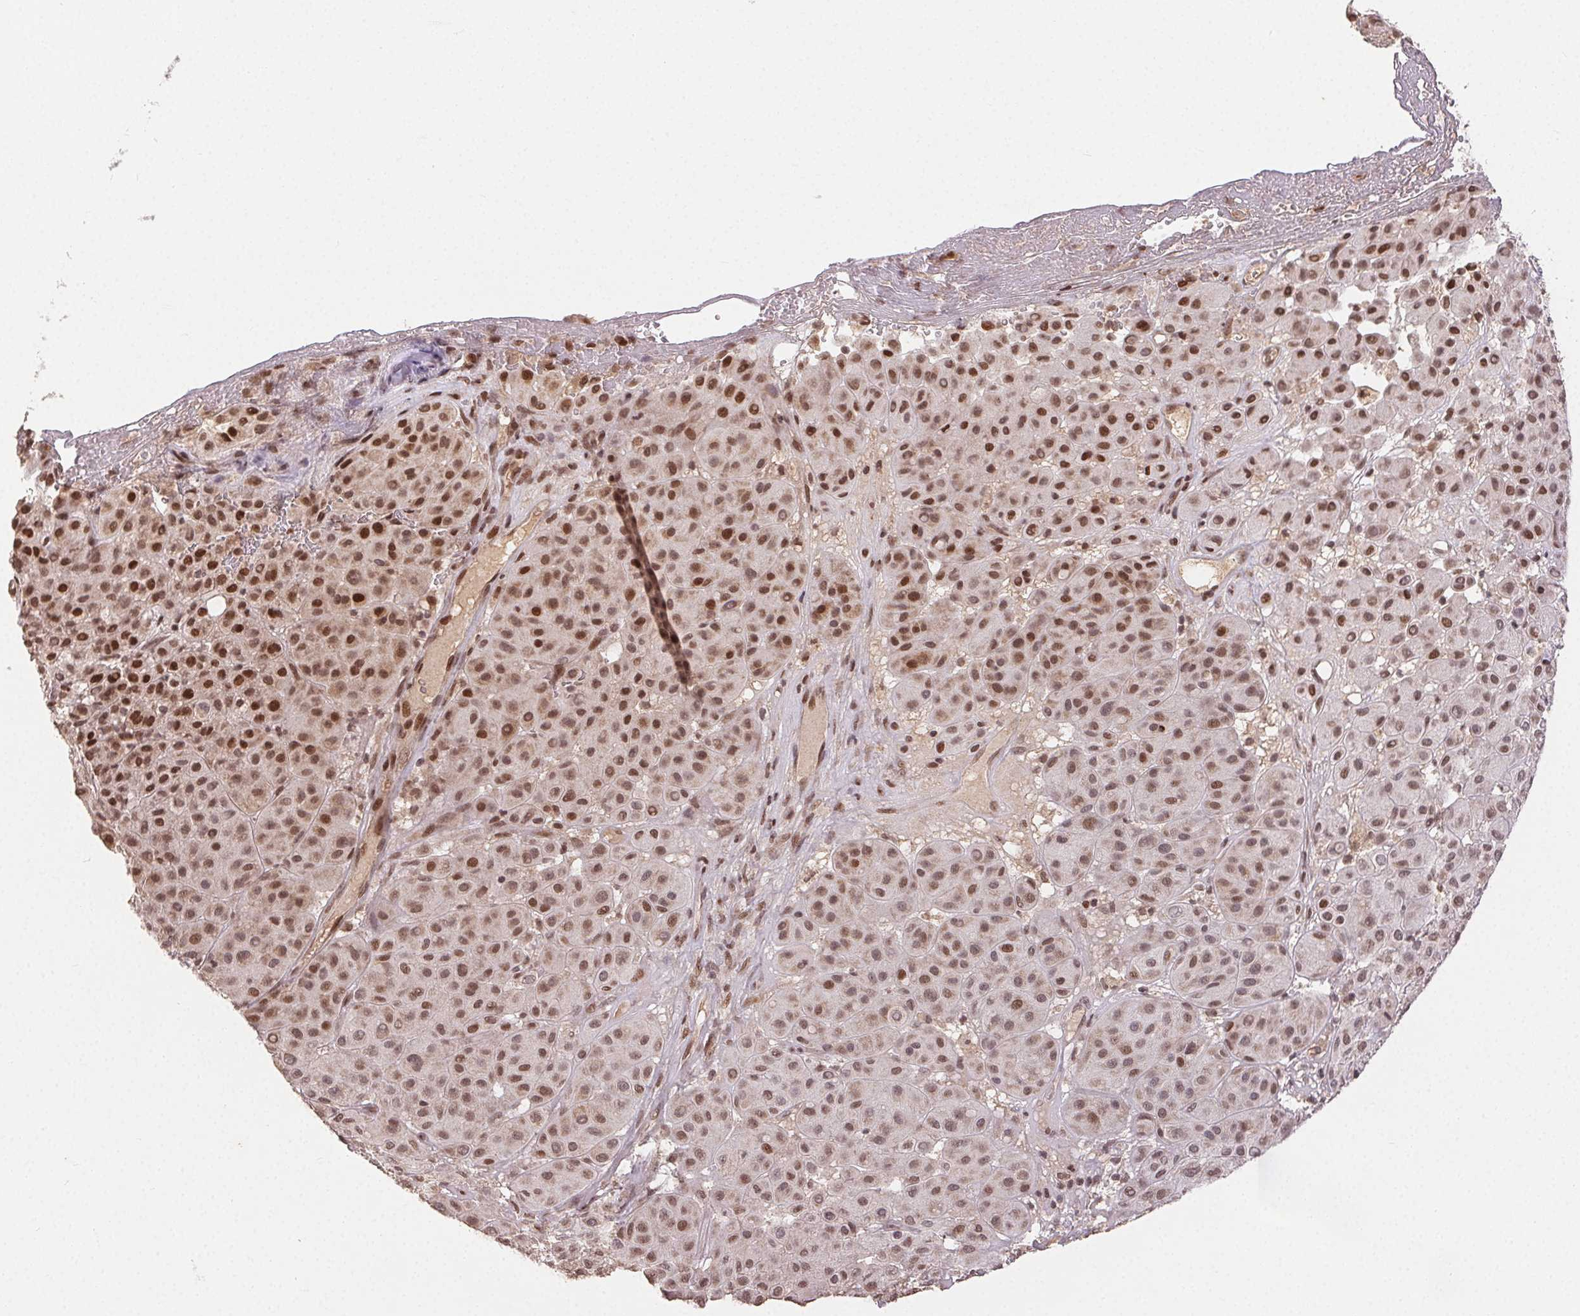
{"staining": {"intensity": "strong", "quantity": "25%-75%", "location": "nuclear"}, "tissue": "melanoma", "cell_type": "Tumor cells", "image_type": "cancer", "snomed": [{"axis": "morphology", "description": "Malignant melanoma, Metastatic site"}, {"axis": "topography", "description": "Smooth muscle"}], "caption": "Protein analysis of melanoma tissue shows strong nuclear expression in approximately 25%-75% of tumor cells.", "gene": "MAPKAPK2", "patient": {"sex": "male", "age": 41}}